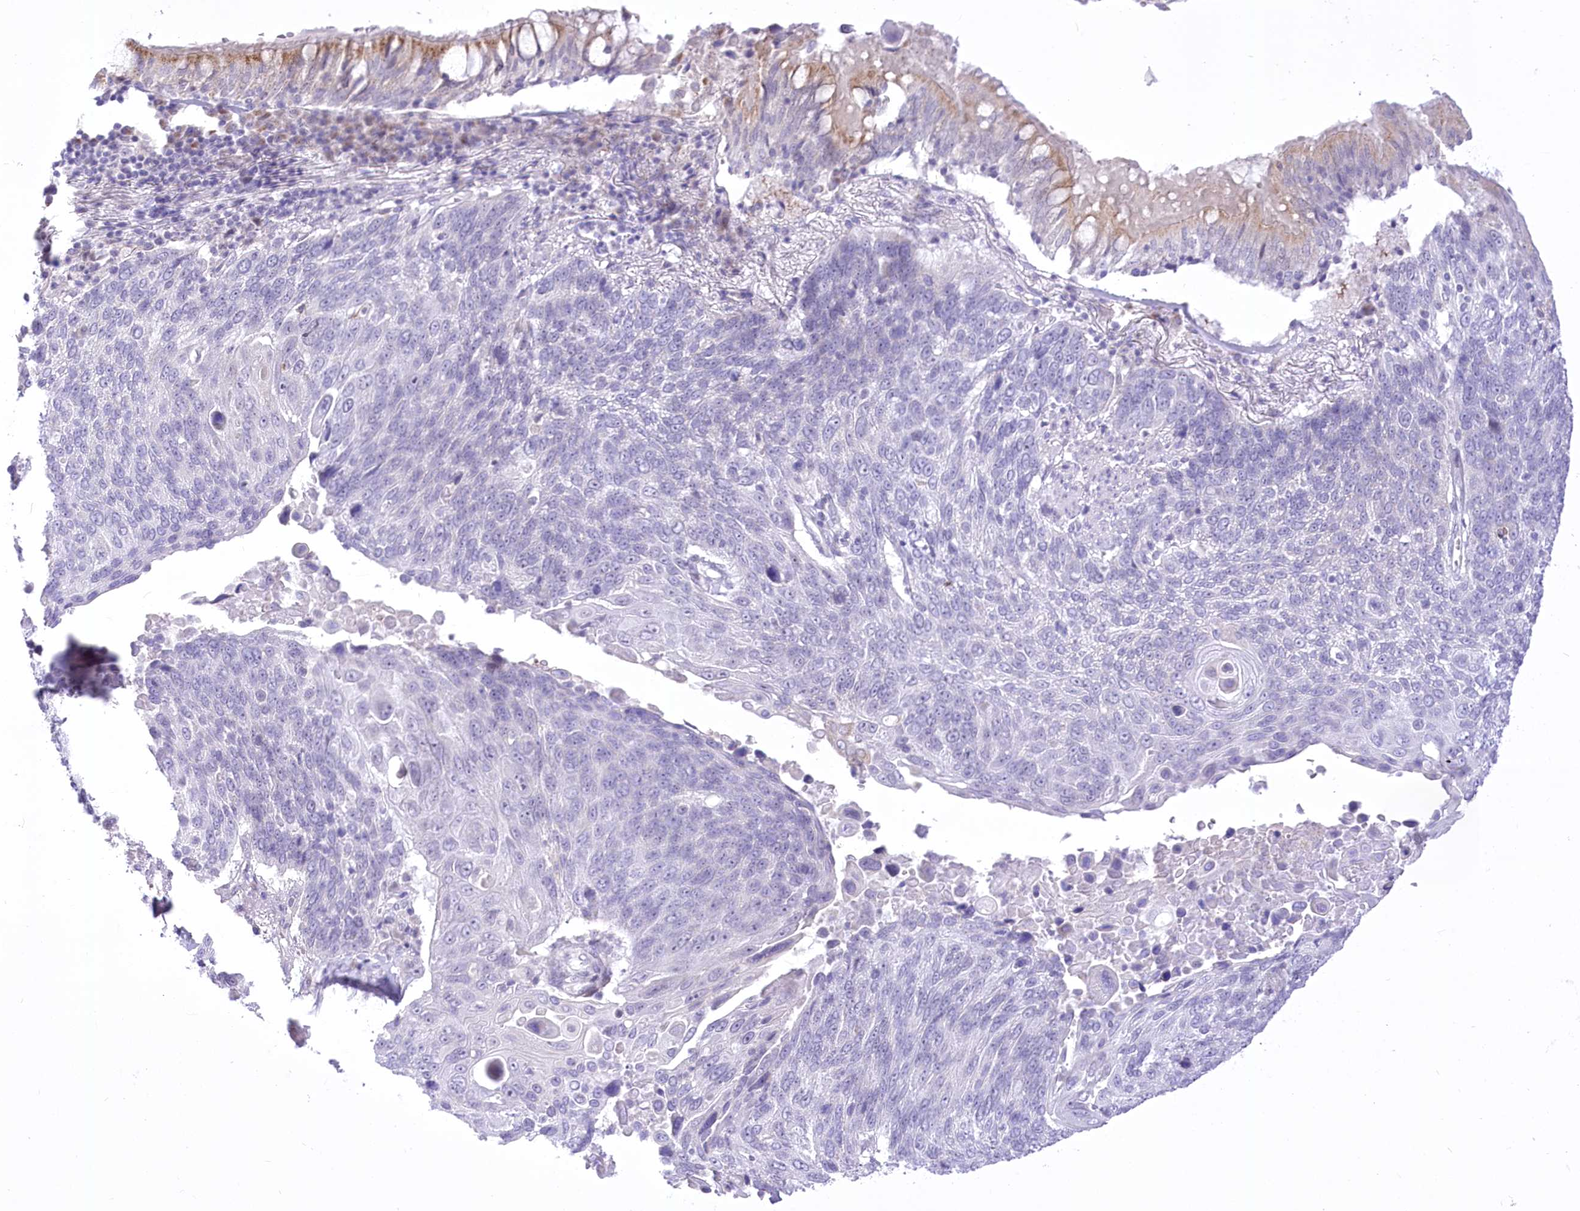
{"staining": {"intensity": "negative", "quantity": "none", "location": "none"}, "tissue": "lung cancer", "cell_type": "Tumor cells", "image_type": "cancer", "snomed": [{"axis": "morphology", "description": "Squamous cell carcinoma, NOS"}, {"axis": "topography", "description": "Lung"}], "caption": "Image shows no protein expression in tumor cells of lung cancer tissue. The staining is performed using DAB (3,3'-diaminobenzidine) brown chromogen with nuclei counter-stained in using hematoxylin.", "gene": "BEND7", "patient": {"sex": "male", "age": 66}}